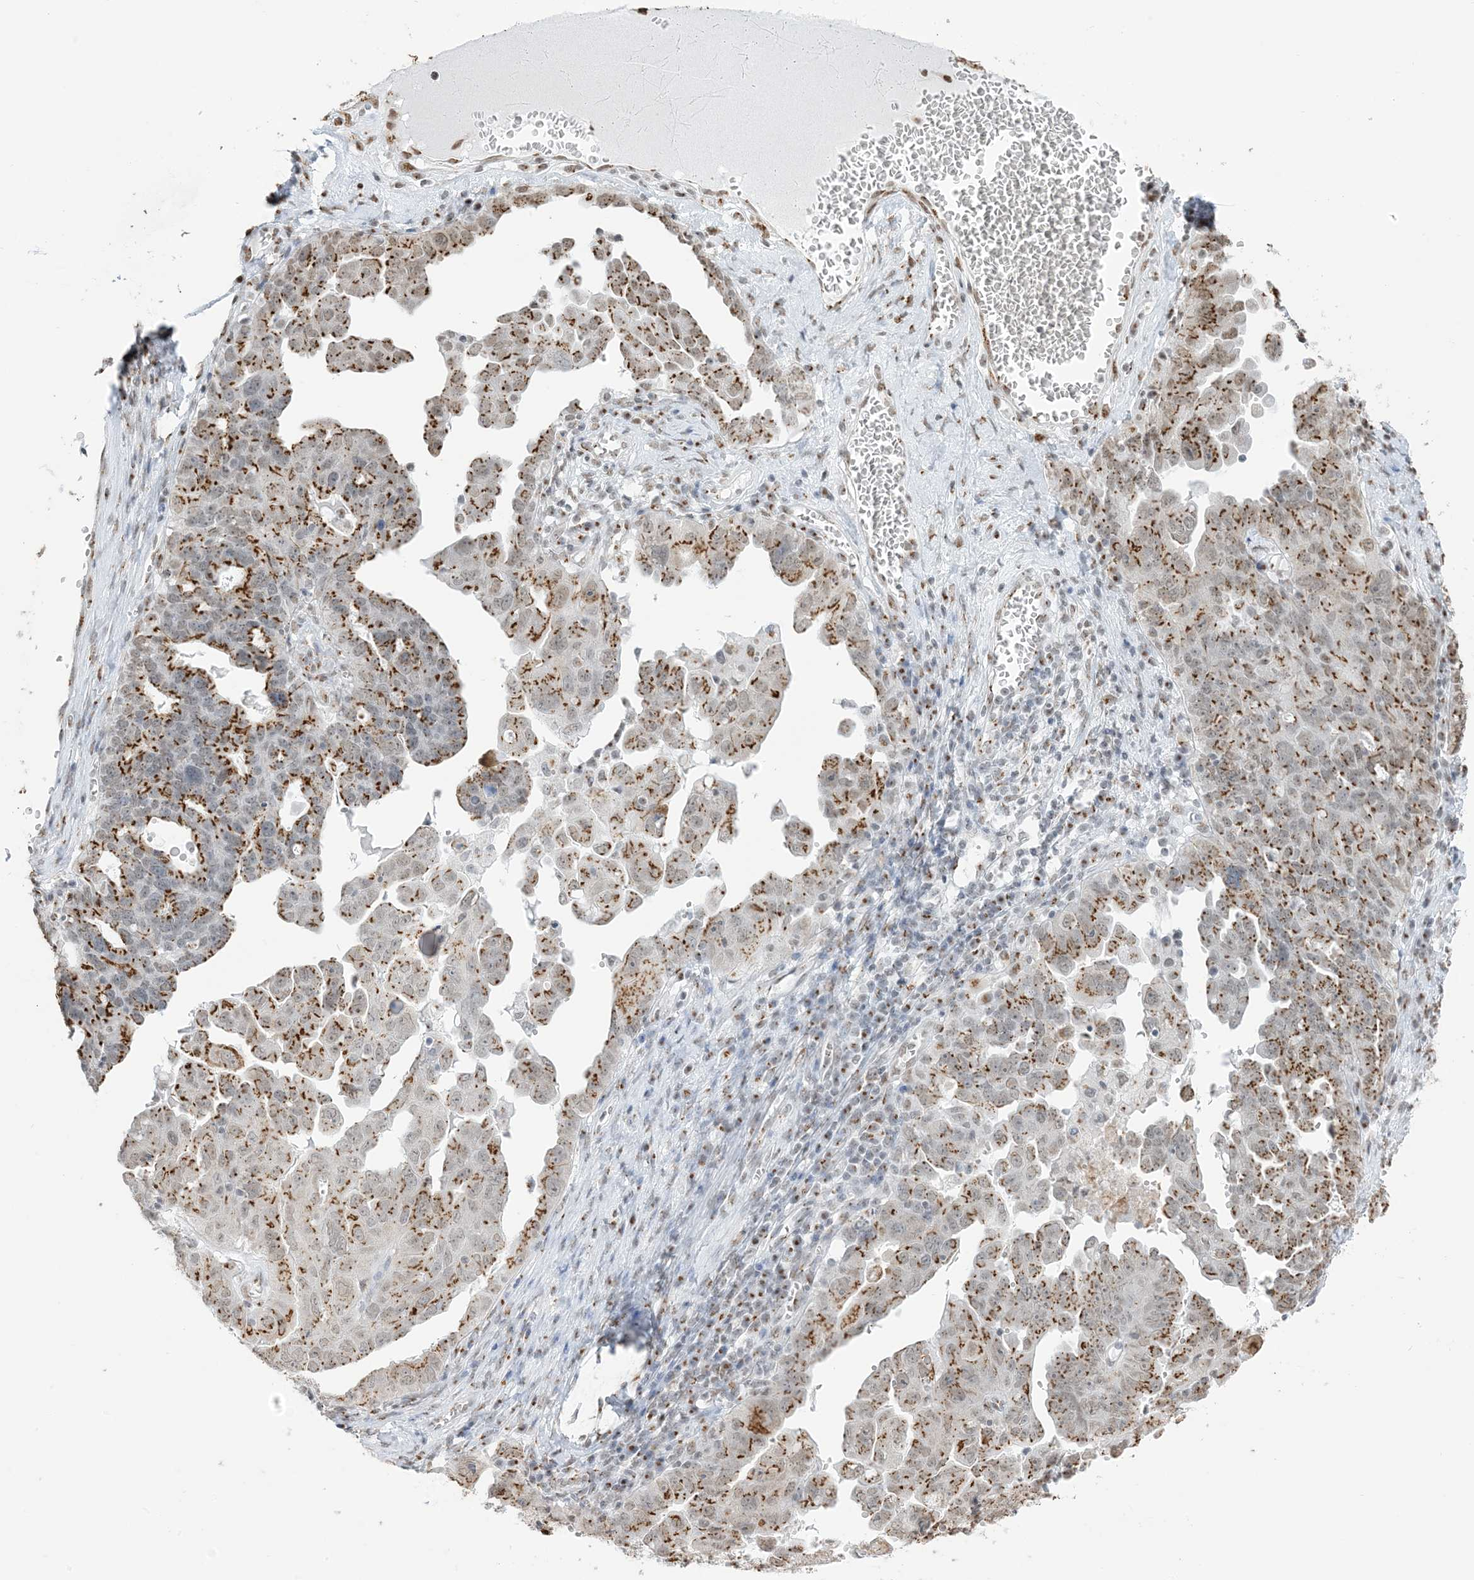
{"staining": {"intensity": "moderate", "quantity": ">75%", "location": "cytoplasmic/membranous,nuclear"}, "tissue": "ovarian cancer", "cell_type": "Tumor cells", "image_type": "cancer", "snomed": [{"axis": "morphology", "description": "Carcinoma, endometroid"}, {"axis": "topography", "description": "Ovary"}], "caption": "Ovarian cancer (endometroid carcinoma) tissue demonstrates moderate cytoplasmic/membranous and nuclear staining in about >75% of tumor cells The protein of interest is stained brown, and the nuclei are stained in blue (DAB (3,3'-diaminobenzidine) IHC with brightfield microscopy, high magnification).", "gene": "GPR107", "patient": {"sex": "female", "age": 62}}